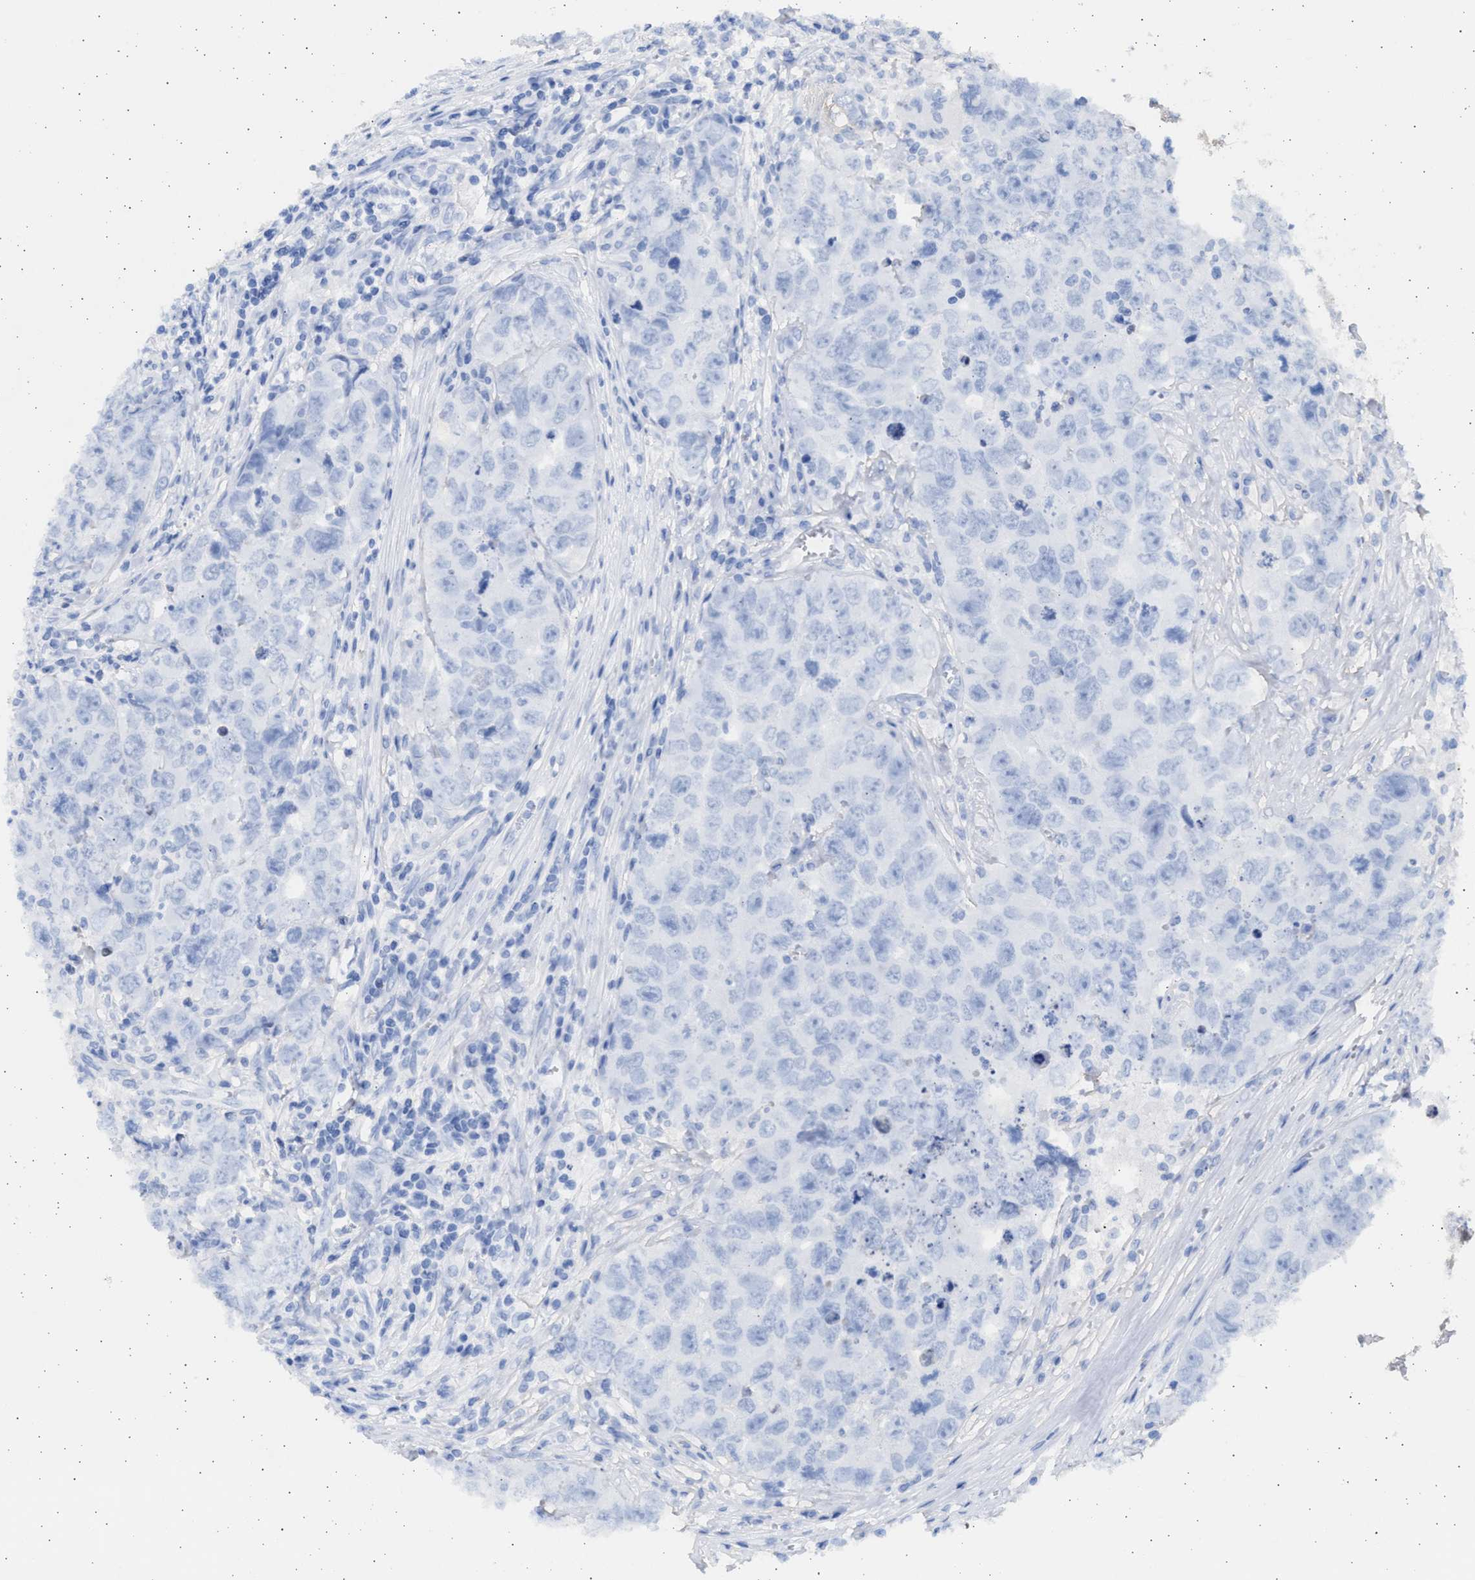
{"staining": {"intensity": "negative", "quantity": "none", "location": "none"}, "tissue": "testis cancer", "cell_type": "Tumor cells", "image_type": "cancer", "snomed": [{"axis": "morphology", "description": "Seminoma, NOS"}, {"axis": "morphology", "description": "Carcinoma, Embryonal, NOS"}, {"axis": "topography", "description": "Testis"}], "caption": "This is an IHC photomicrograph of human embryonal carcinoma (testis). There is no positivity in tumor cells.", "gene": "ALDOC", "patient": {"sex": "male", "age": 43}}